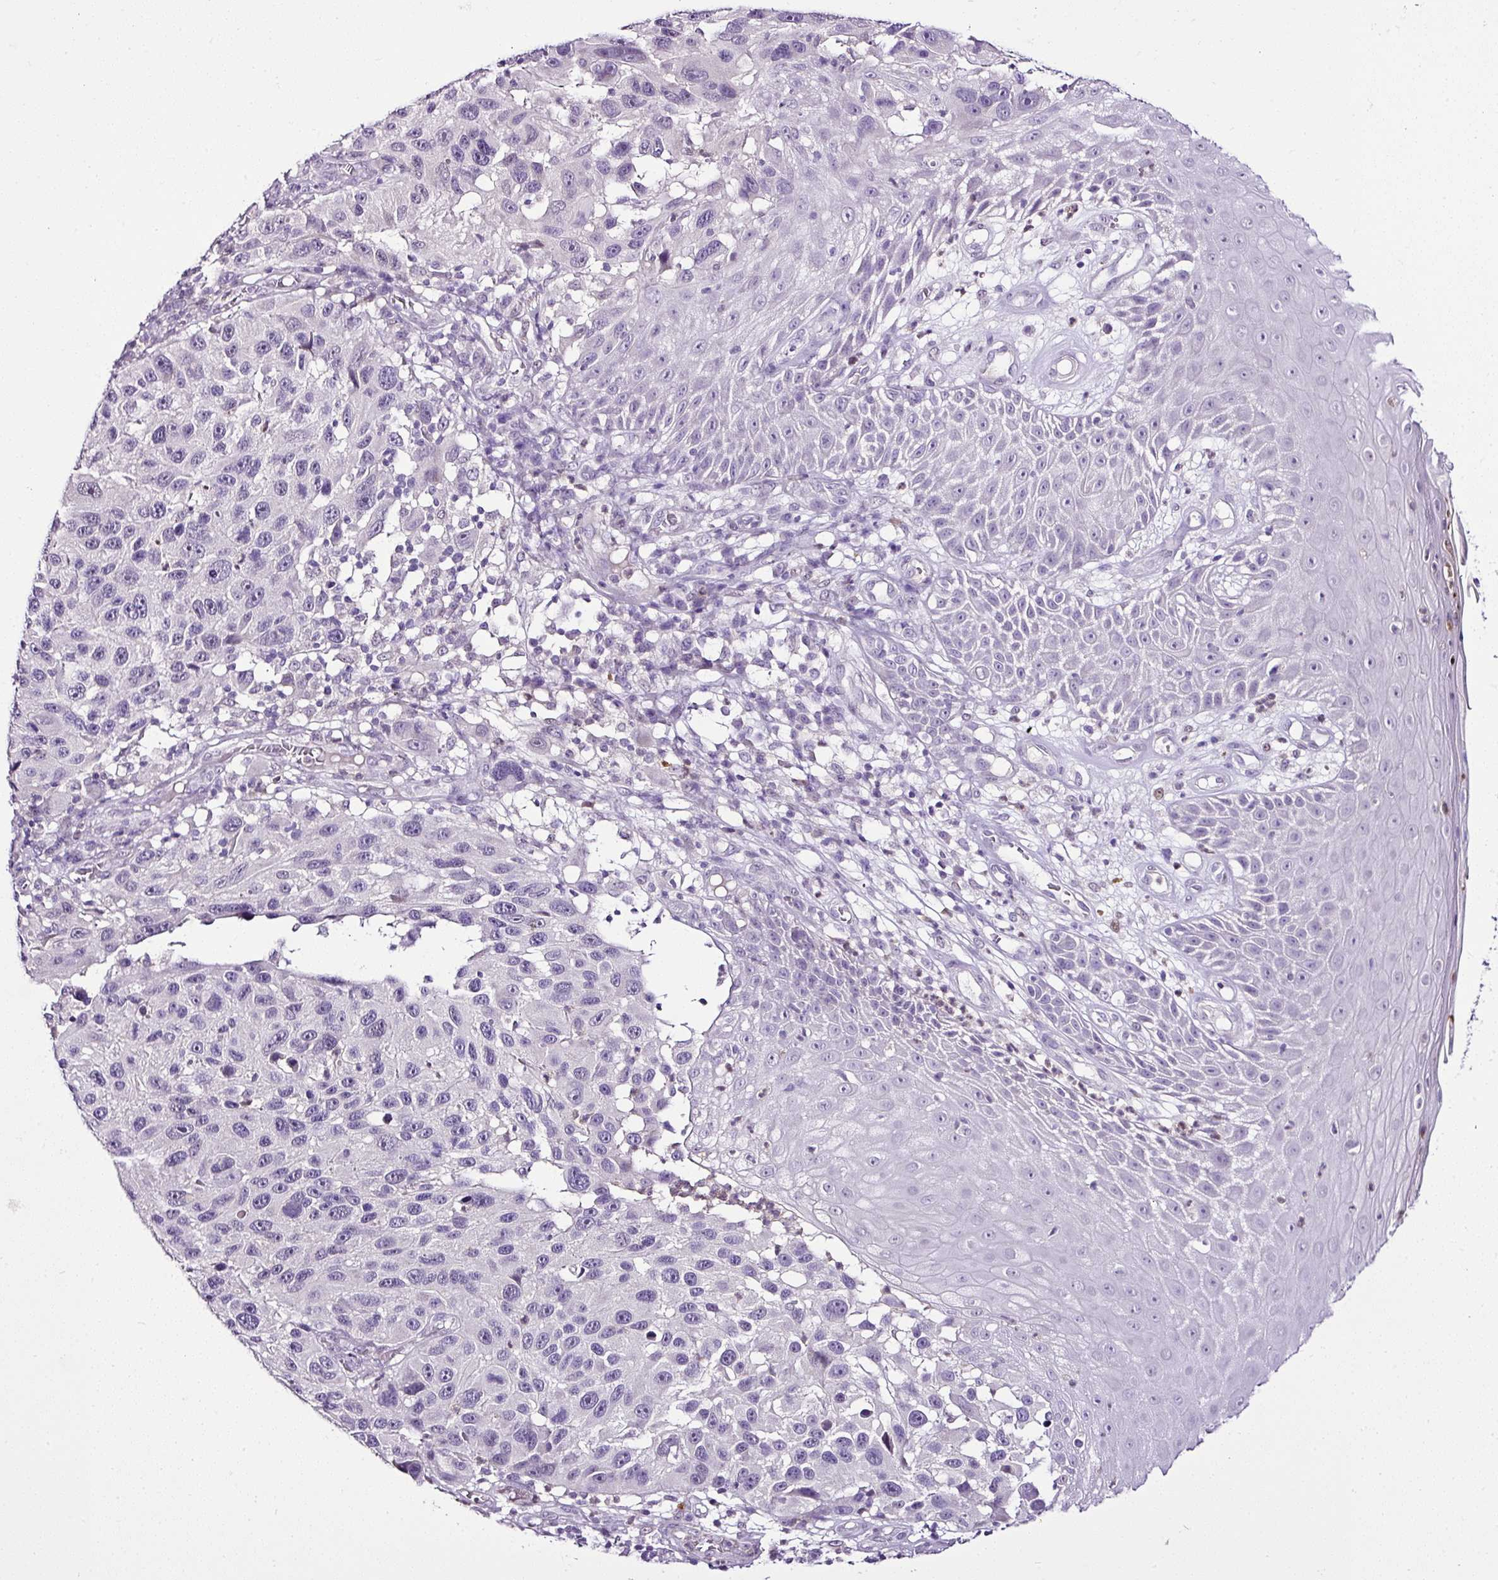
{"staining": {"intensity": "negative", "quantity": "none", "location": "none"}, "tissue": "melanoma", "cell_type": "Tumor cells", "image_type": "cancer", "snomed": [{"axis": "morphology", "description": "Malignant melanoma, NOS"}, {"axis": "topography", "description": "Skin"}], "caption": "DAB immunohistochemical staining of malignant melanoma demonstrates no significant positivity in tumor cells.", "gene": "ESR1", "patient": {"sex": "male", "age": 53}}